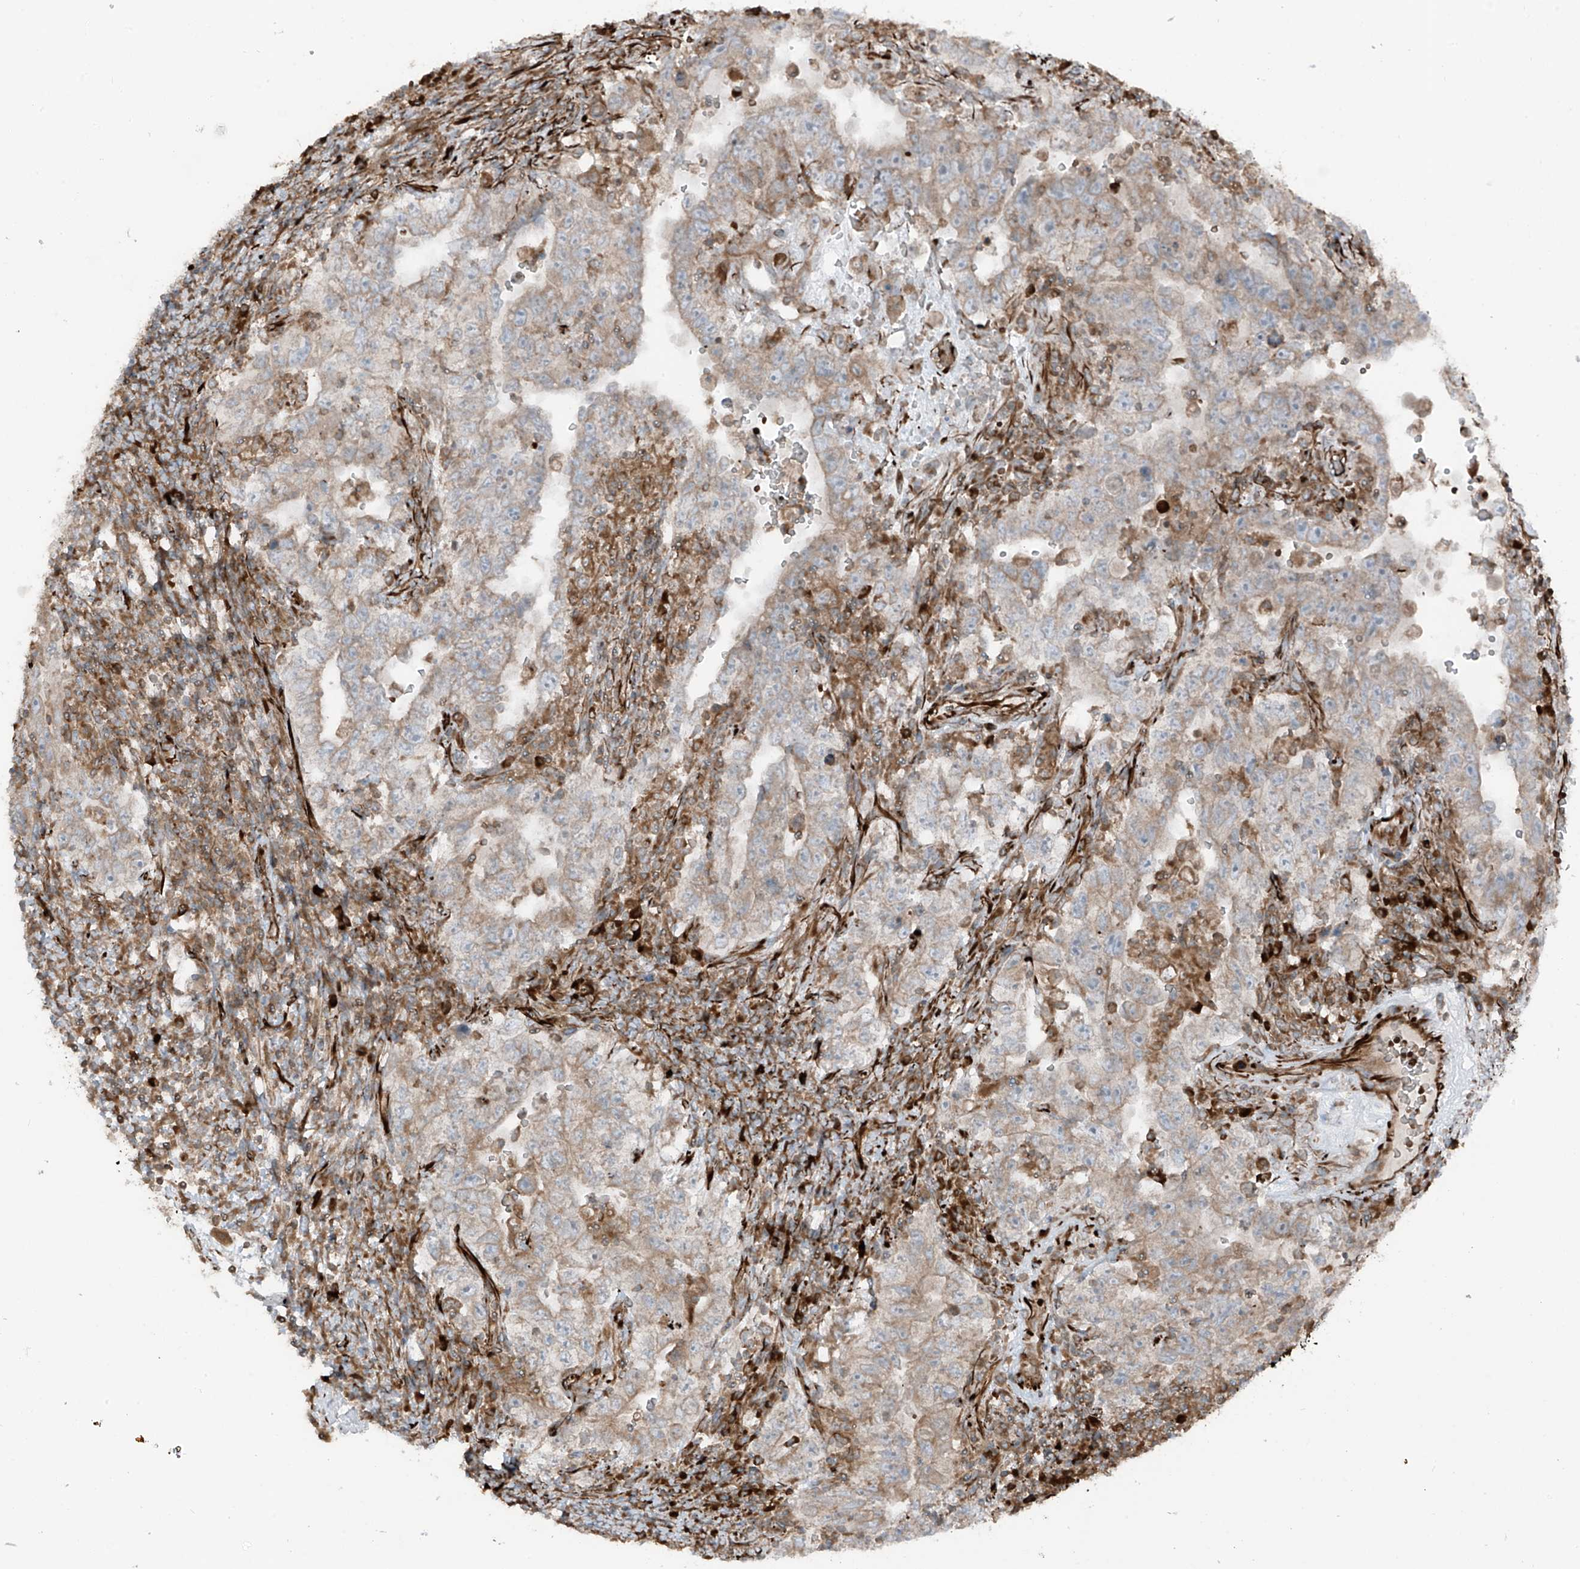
{"staining": {"intensity": "weak", "quantity": ">75%", "location": "cytoplasmic/membranous"}, "tissue": "testis cancer", "cell_type": "Tumor cells", "image_type": "cancer", "snomed": [{"axis": "morphology", "description": "Carcinoma, Embryonal, NOS"}, {"axis": "topography", "description": "Testis"}], "caption": "Immunohistochemical staining of embryonal carcinoma (testis) shows weak cytoplasmic/membranous protein staining in approximately >75% of tumor cells.", "gene": "ERLEC1", "patient": {"sex": "male", "age": 26}}